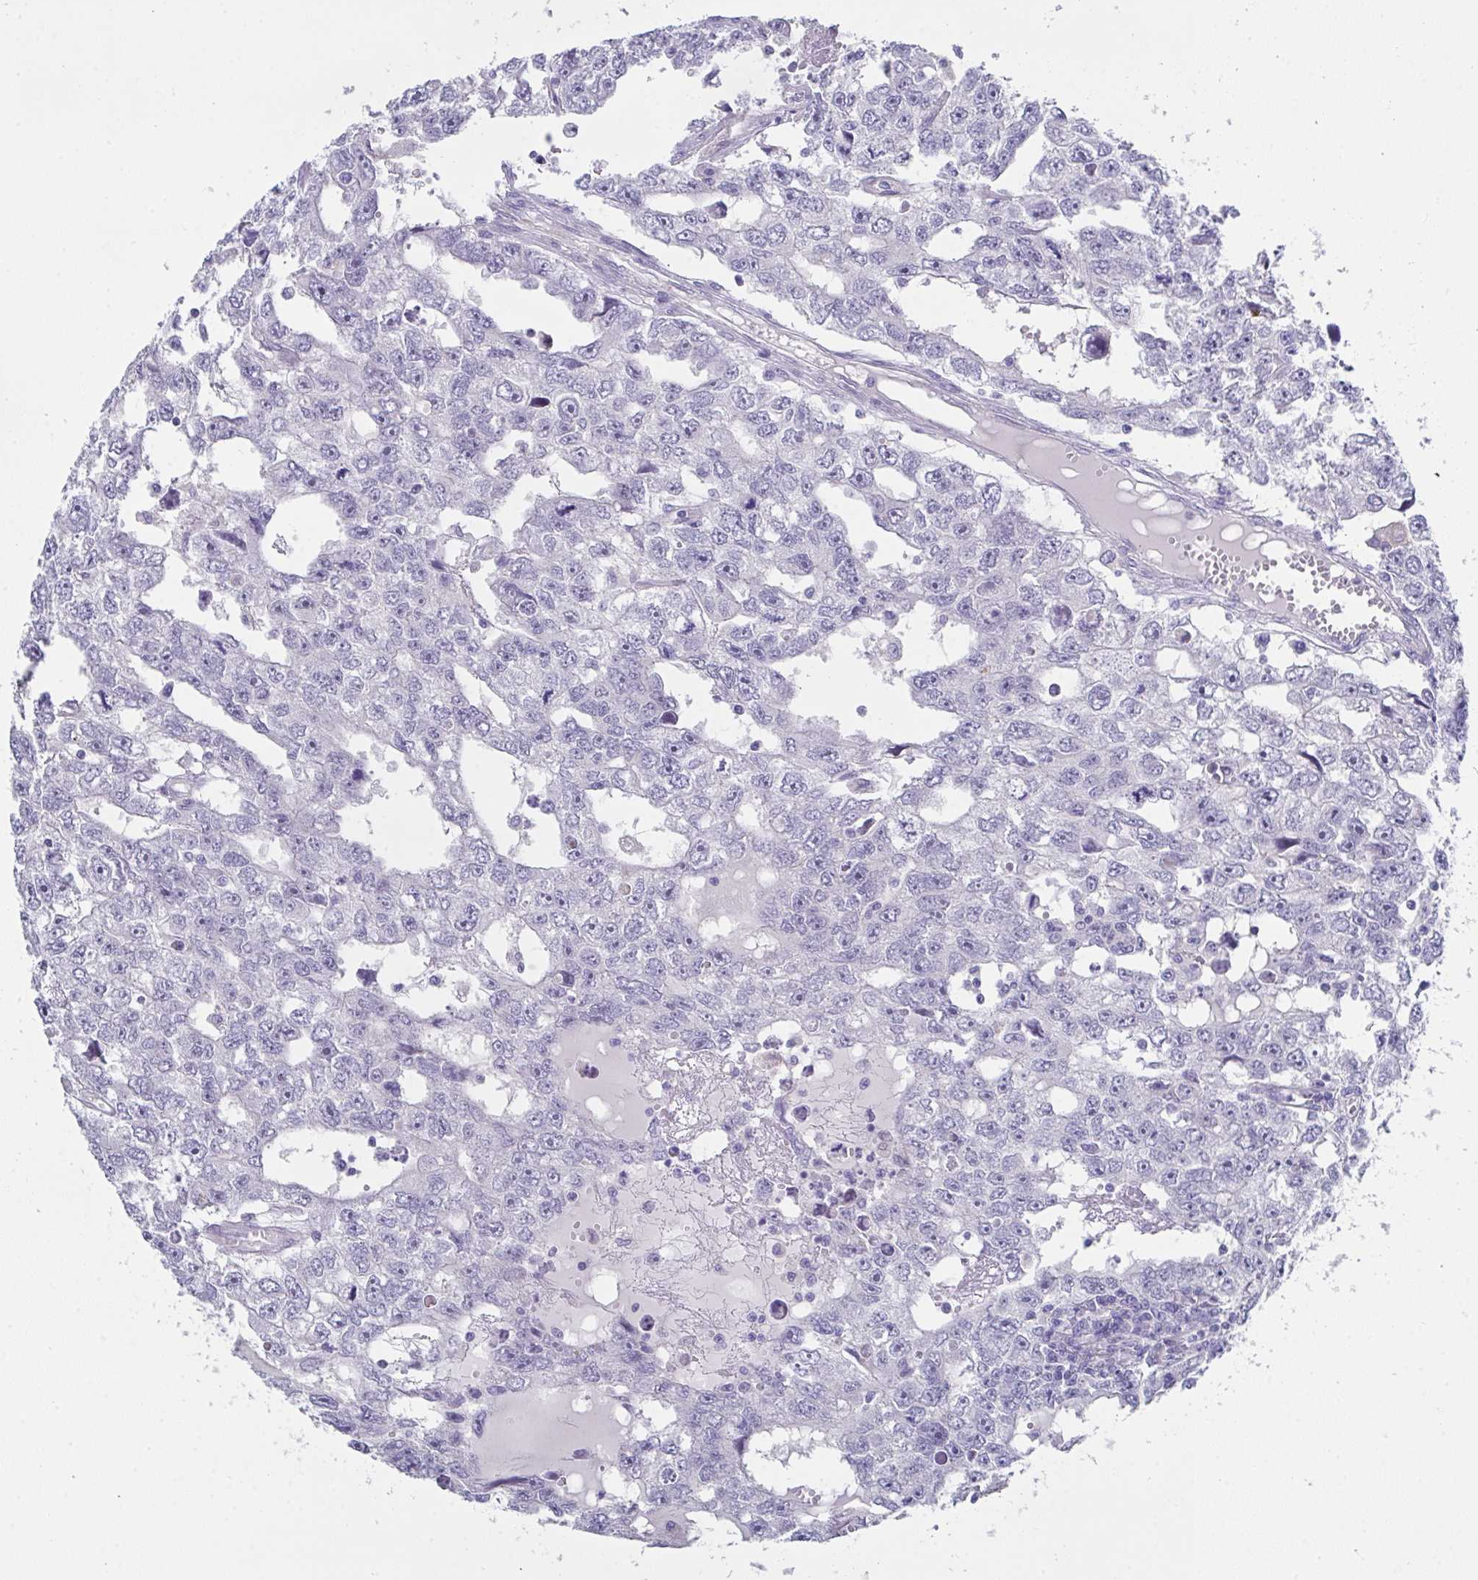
{"staining": {"intensity": "negative", "quantity": "none", "location": "none"}, "tissue": "testis cancer", "cell_type": "Tumor cells", "image_type": "cancer", "snomed": [{"axis": "morphology", "description": "Carcinoma, Embryonal, NOS"}, {"axis": "topography", "description": "Testis"}], "caption": "Protein analysis of testis cancer demonstrates no significant expression in tumor cells.", "gene": "FBXO47", "patient": {"sex": "male", "age": 20}}